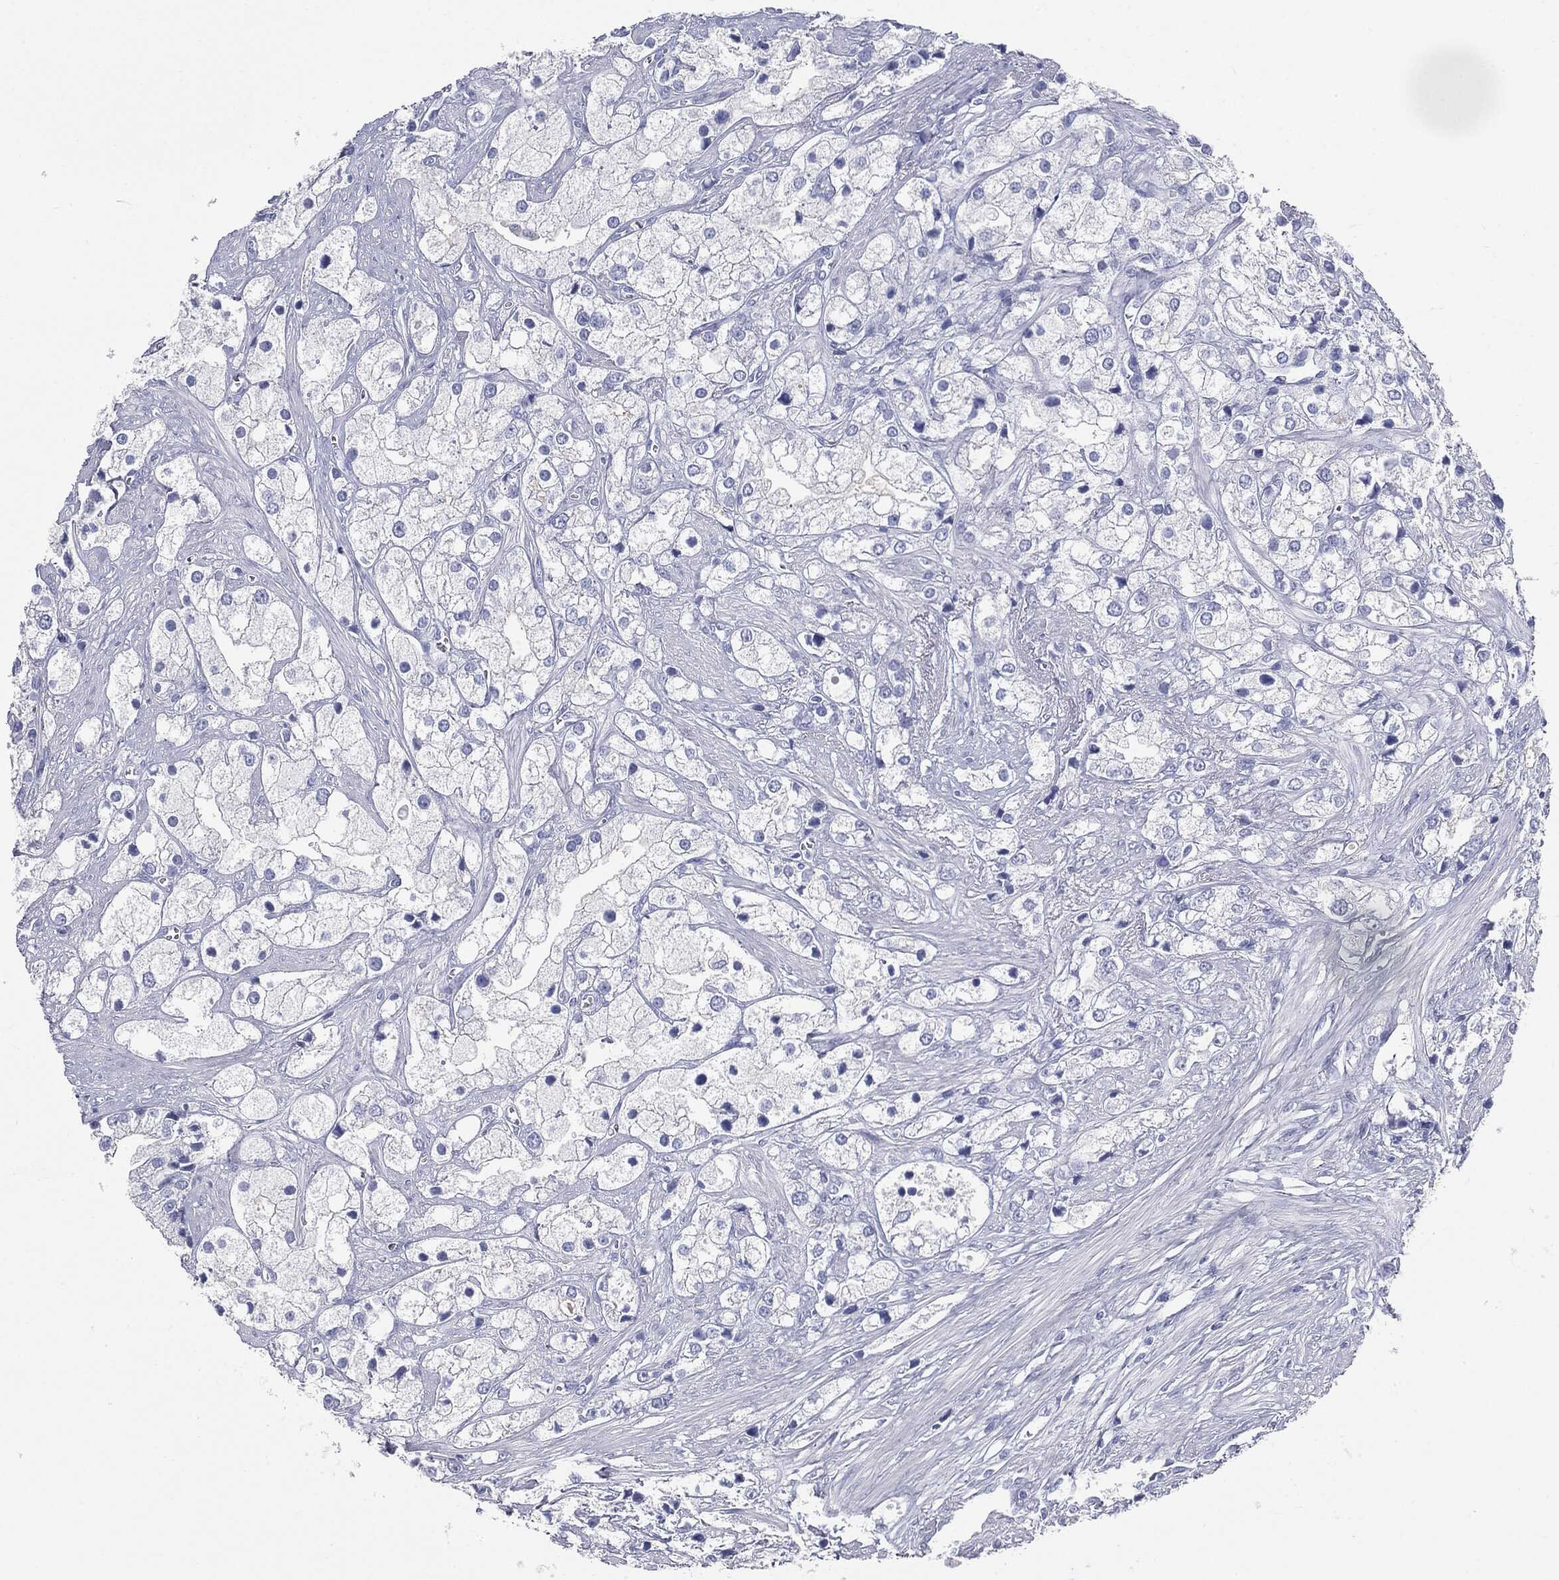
{"staining": {"intensity": "negative", "quantity": "none", "location": "none"}, "tissue": "prostate cancer", "cell_type": "Tumor cells", "image_type": "cancer", "snomed": [{"axis": "morphology", "description": "Adenocarcinoma, NOS"}, {"axis": "topography", "description": "Prostate and seminal vesicle, NOS"}, {"axis": "topography", "description": "Prostate"}], "caption": "There is no significant positivity in tumor cells of prostate cancer.", "gene": "CUZD1", "patient": {"sex": "male", "age": 79}}